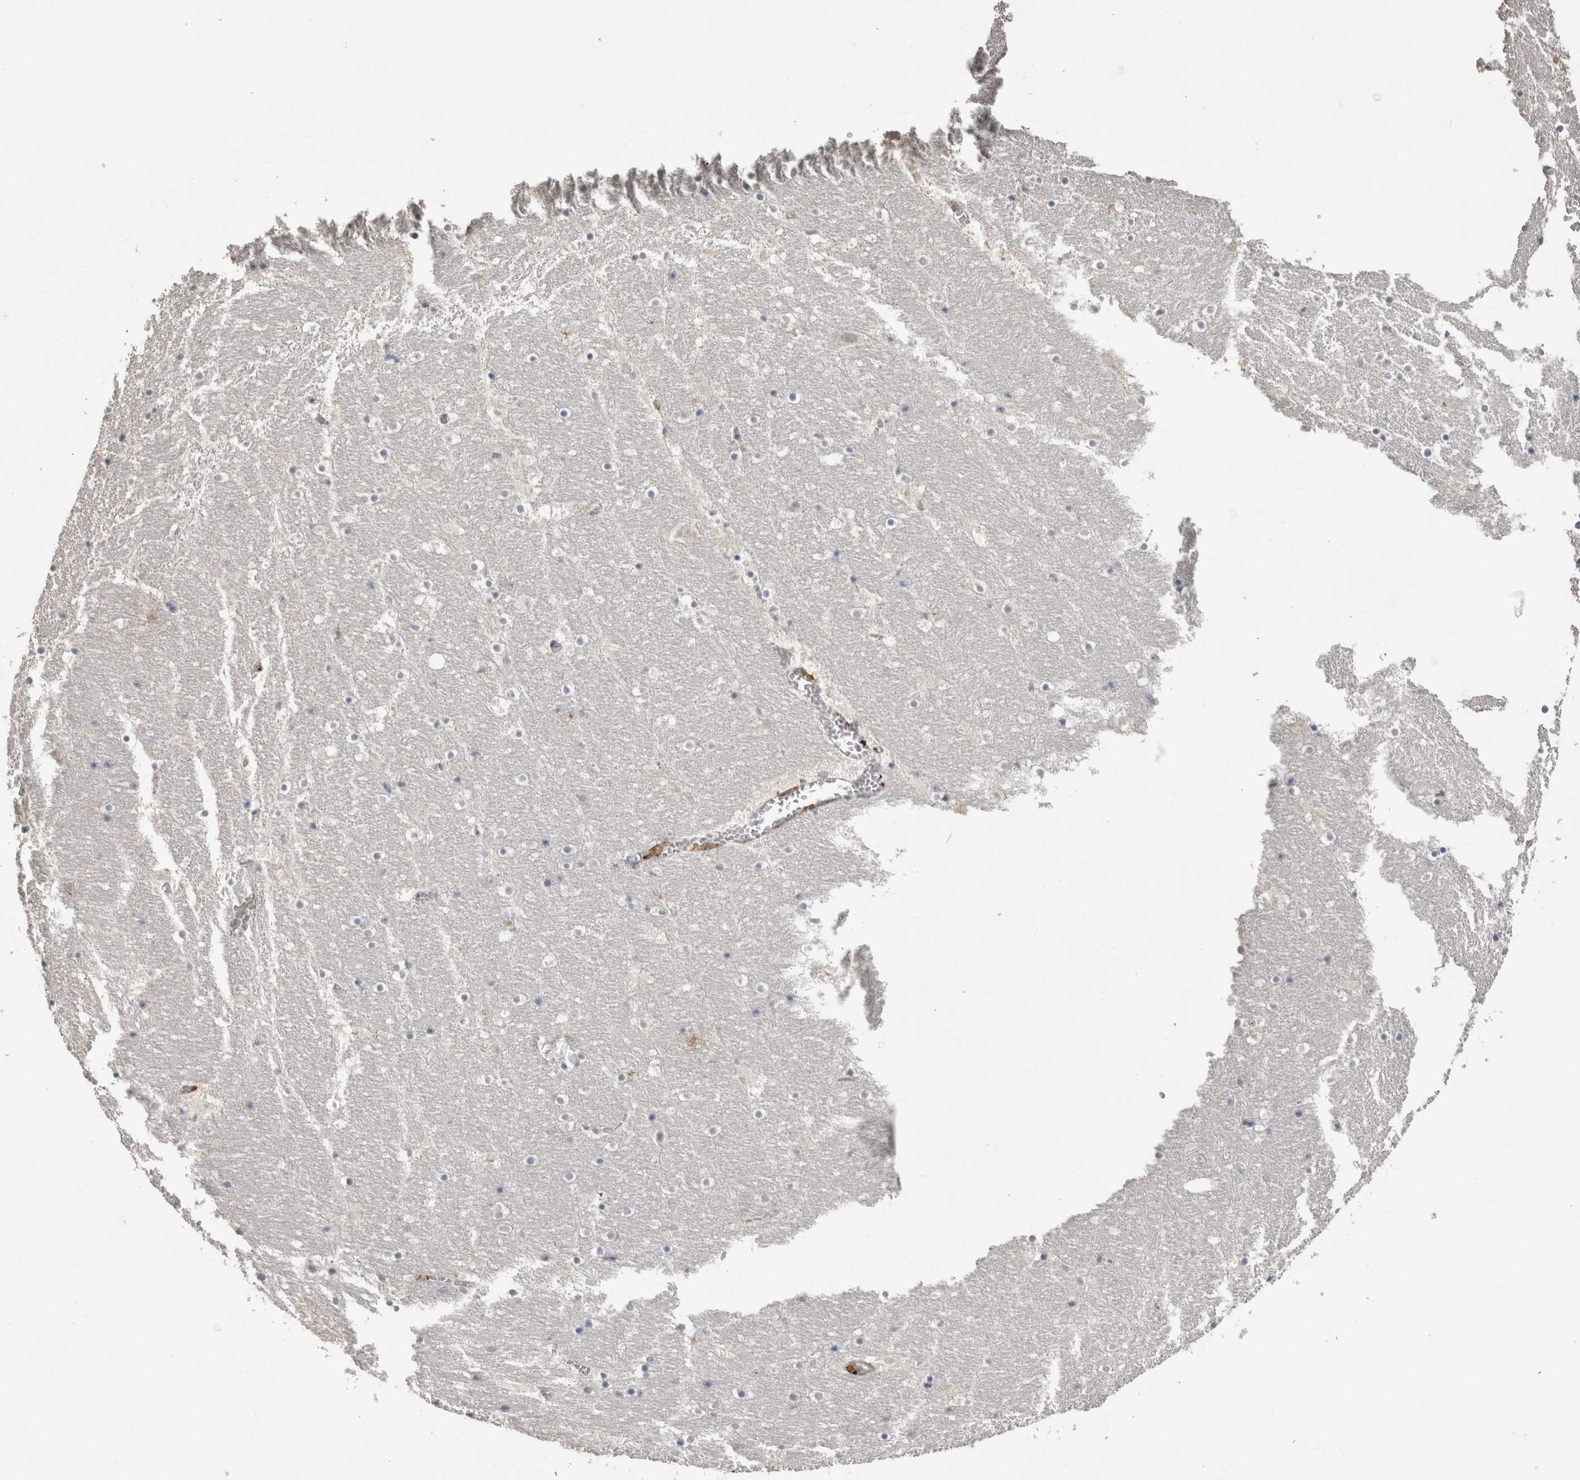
{"staining": {"intensity": "negative", "quantity": "none", "location": "none"}, "tissue": "hippocampus", "cell_type": "Glial cells", "image_type": "normal", "snomed": [{"axis": "morphology", "description": "Normal tissue, NOS"}, {"axis": "topography", "description": "Hippocampus"}], "caption": "IHC image of unremarkable human hippocampus stained for a protein (brown), which shows no staining in glial cells. The staining was performed using DAB (3,3'-diaminobenzidine) to visualize the protein expression in brown, while the nuclei were stained in blue with hematoxylin (Magnification: 20x).", "gene": "CTSZ", "patient": {"sex": "male", "age": 45}}